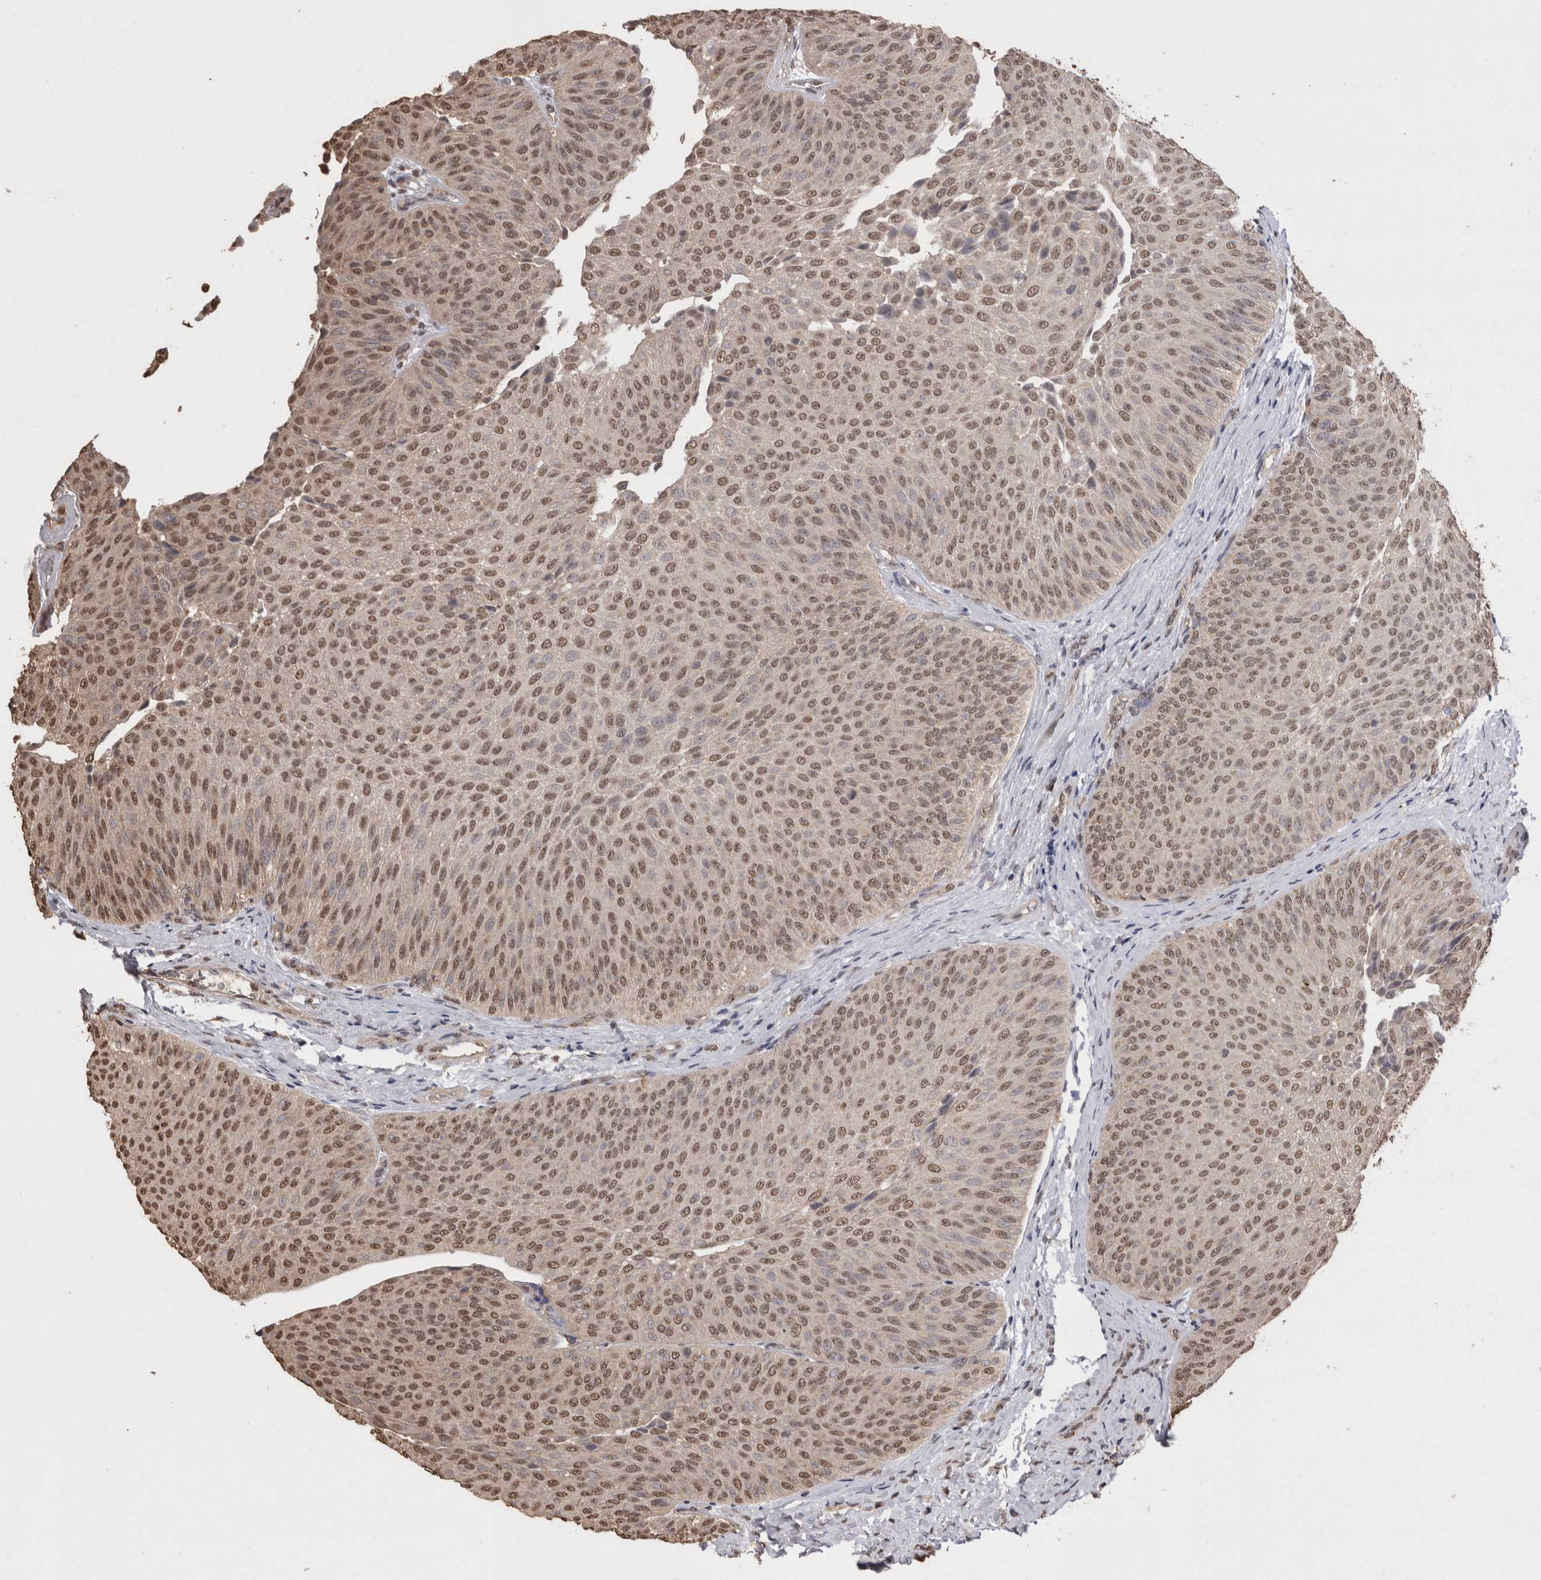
{"staining": {"intensity": "moderate", "quantity": ">75%", "location": "nuclear"}, "tissue": "urothelial cancer", "cell_type": "Tumor cells", "image_type": "cancer", "snomed": [{"axis": "morphology", "description": "Urothelial carcinoma, Low grade"}, {"axis": "topography", "description": "Urinary bladder"}], "caption": "A photomicrograph showing moderate nuclear positivity in about >75% of tumor cells in urothelial carcinoma (low-grade), as visualized by brown immunohistochemical staining.", "gene": "GRK5", "patient": {"sex": "female", "age": 60}}